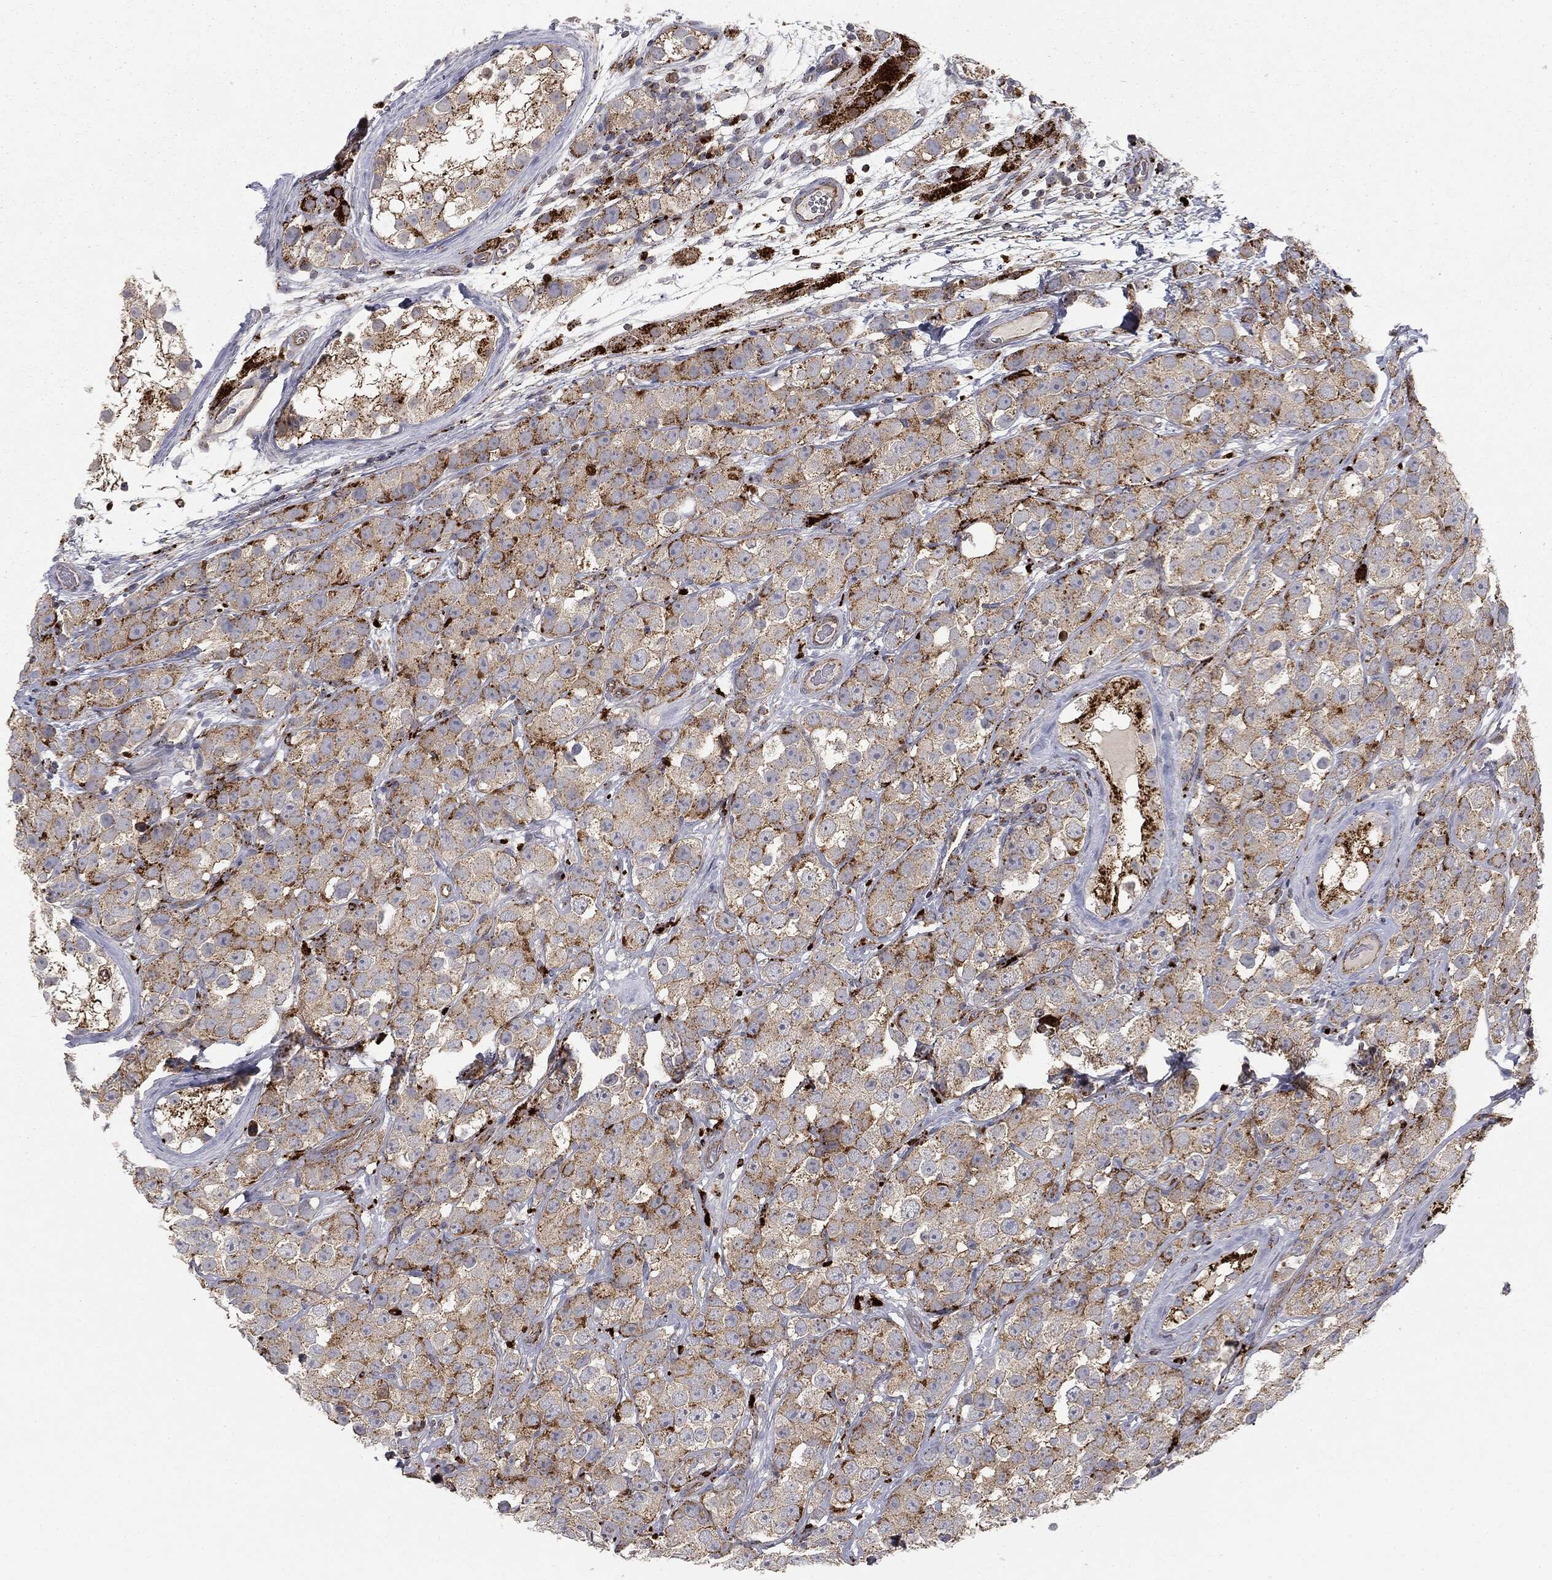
{"staining": {"intensity": "strong", "quantity": "<25%", "location": "cytoplasmic/membranous"}, "tissue": "testis cancer", "cell_type": "Tumor cells", "image_type": "cancer", "snomed": [{"axis": "morphology", "description": "Seminoma, NOS"}, {"axis": "topography", "description": "Testis"}], "caption": "Protein expression analysis of testis cancer (seminoma) exhibits strong cytoplasmic/membranous expression in about <25% of tumor cells. The staining is performed using DAB (3,3'-diaminobenzidine) brown chromogen to label protein expression. The nuclei are counter-stained blue using hematoxylin.", "gene": "CTSA", "patient": {"sex": "male", "age": 28}}